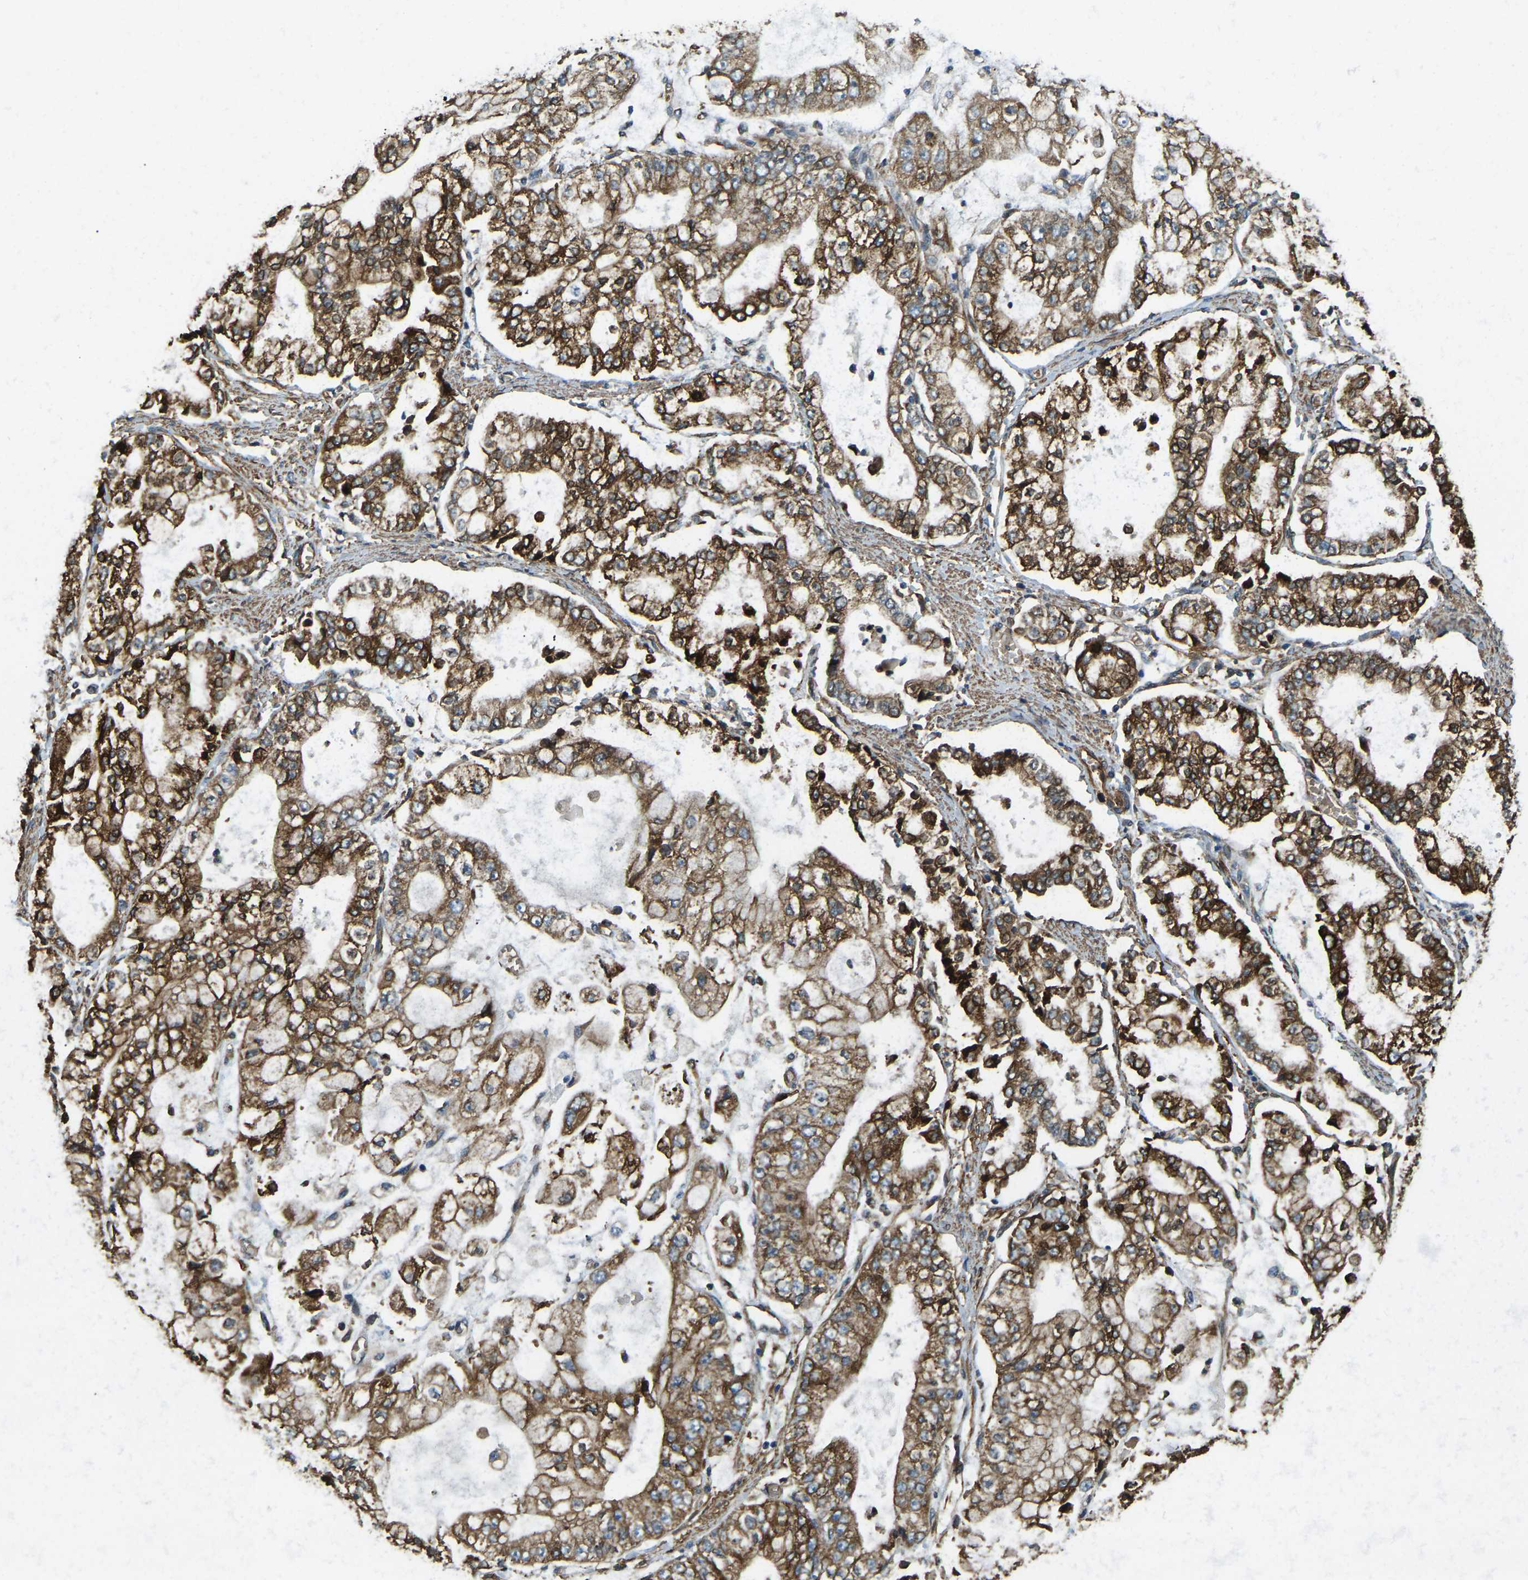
{"staining": {"intensity": "strong", "quantity": ">75%", "location": "cytoplasmic/membranous"}, "tissue": "stomach cancer", "cell_type": "Tumor cells", "image_type": "cancer", "snomed": [{"axis": "morphology", "description": "Adenocarcinoma, NOS"}, {"axis": "topography", "description": "Stomach"}], "caption": "This image shows adenocarcinoma (stomach) stained with immunohistochemistry (IHC) to label a protein in brown. The cytoplasmic/membranous of tumor cells show strong positivity for the protein. Nuclei are counter-stained blue.", "gene": "ERGIC1", "patient": {"sex": "male", "age": 76}}